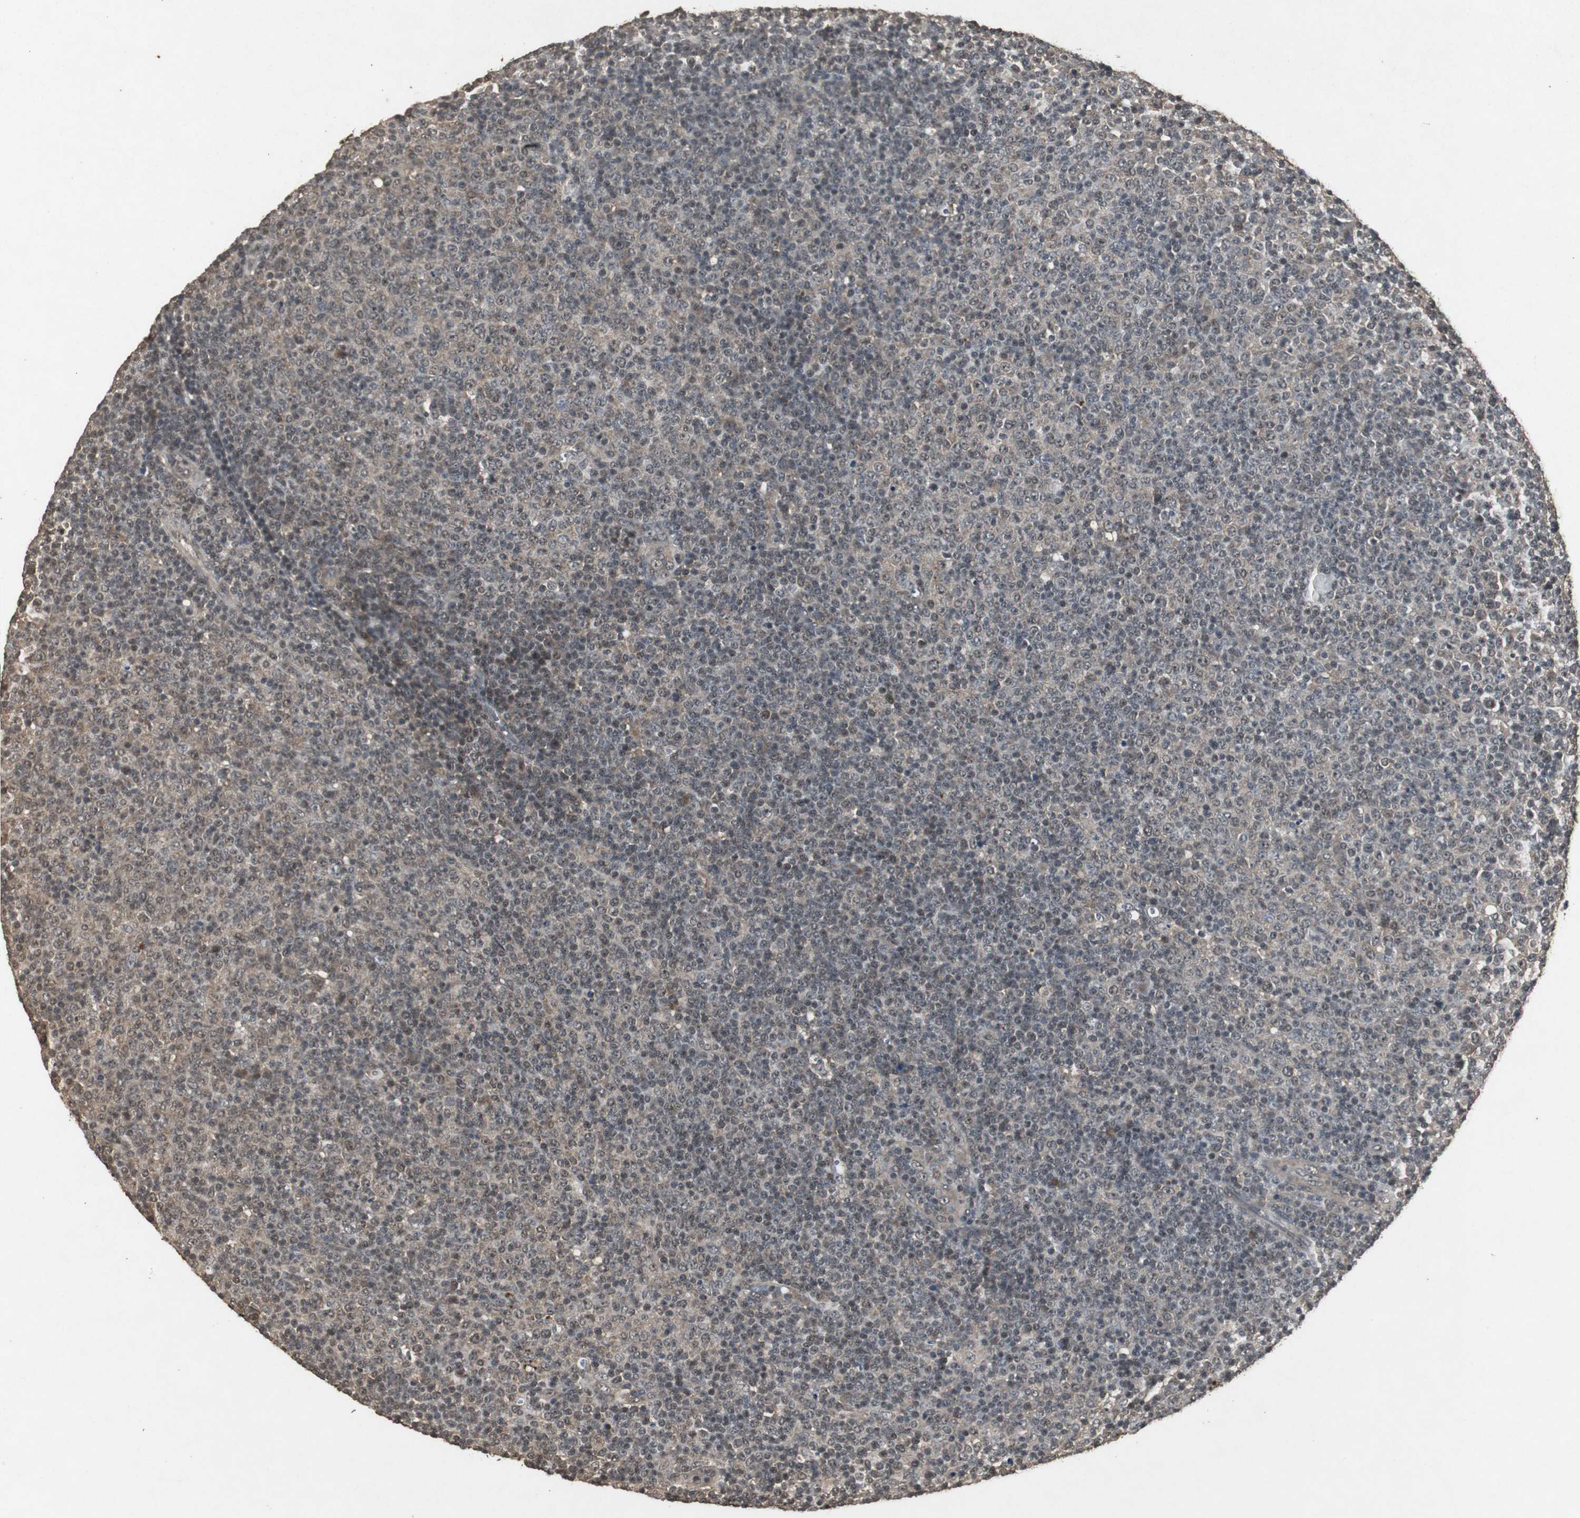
{"staining": {"intensity": "weak", "quantity": ">75%", "location": "cytoplasmic/membranous,nuclear"}, "tissue": "lymphoma", "cell_type": "Tumor cells", "image_type": "cancer", "snomed": [{"axis": "morphology", "description": "Malignant lymphoma, non-Hodgkin's type, Low grade"}, {"axis": "topography", "description": "Lymph node"}], "caption": "Protein expression by immunohistochemistry (IHC) shows weak cytoplasmic/membranous and nuclear staining in approximately >75% of tumor cells in low-grade malignant lymphoma, non-Hodgkin's type. Using DAB (brown) and hematoxylin (blue) stains, captured at high magnification using brightfield microscopy.", "gene": "EMX1", "patient": {"sex": "male", "age": 70}}